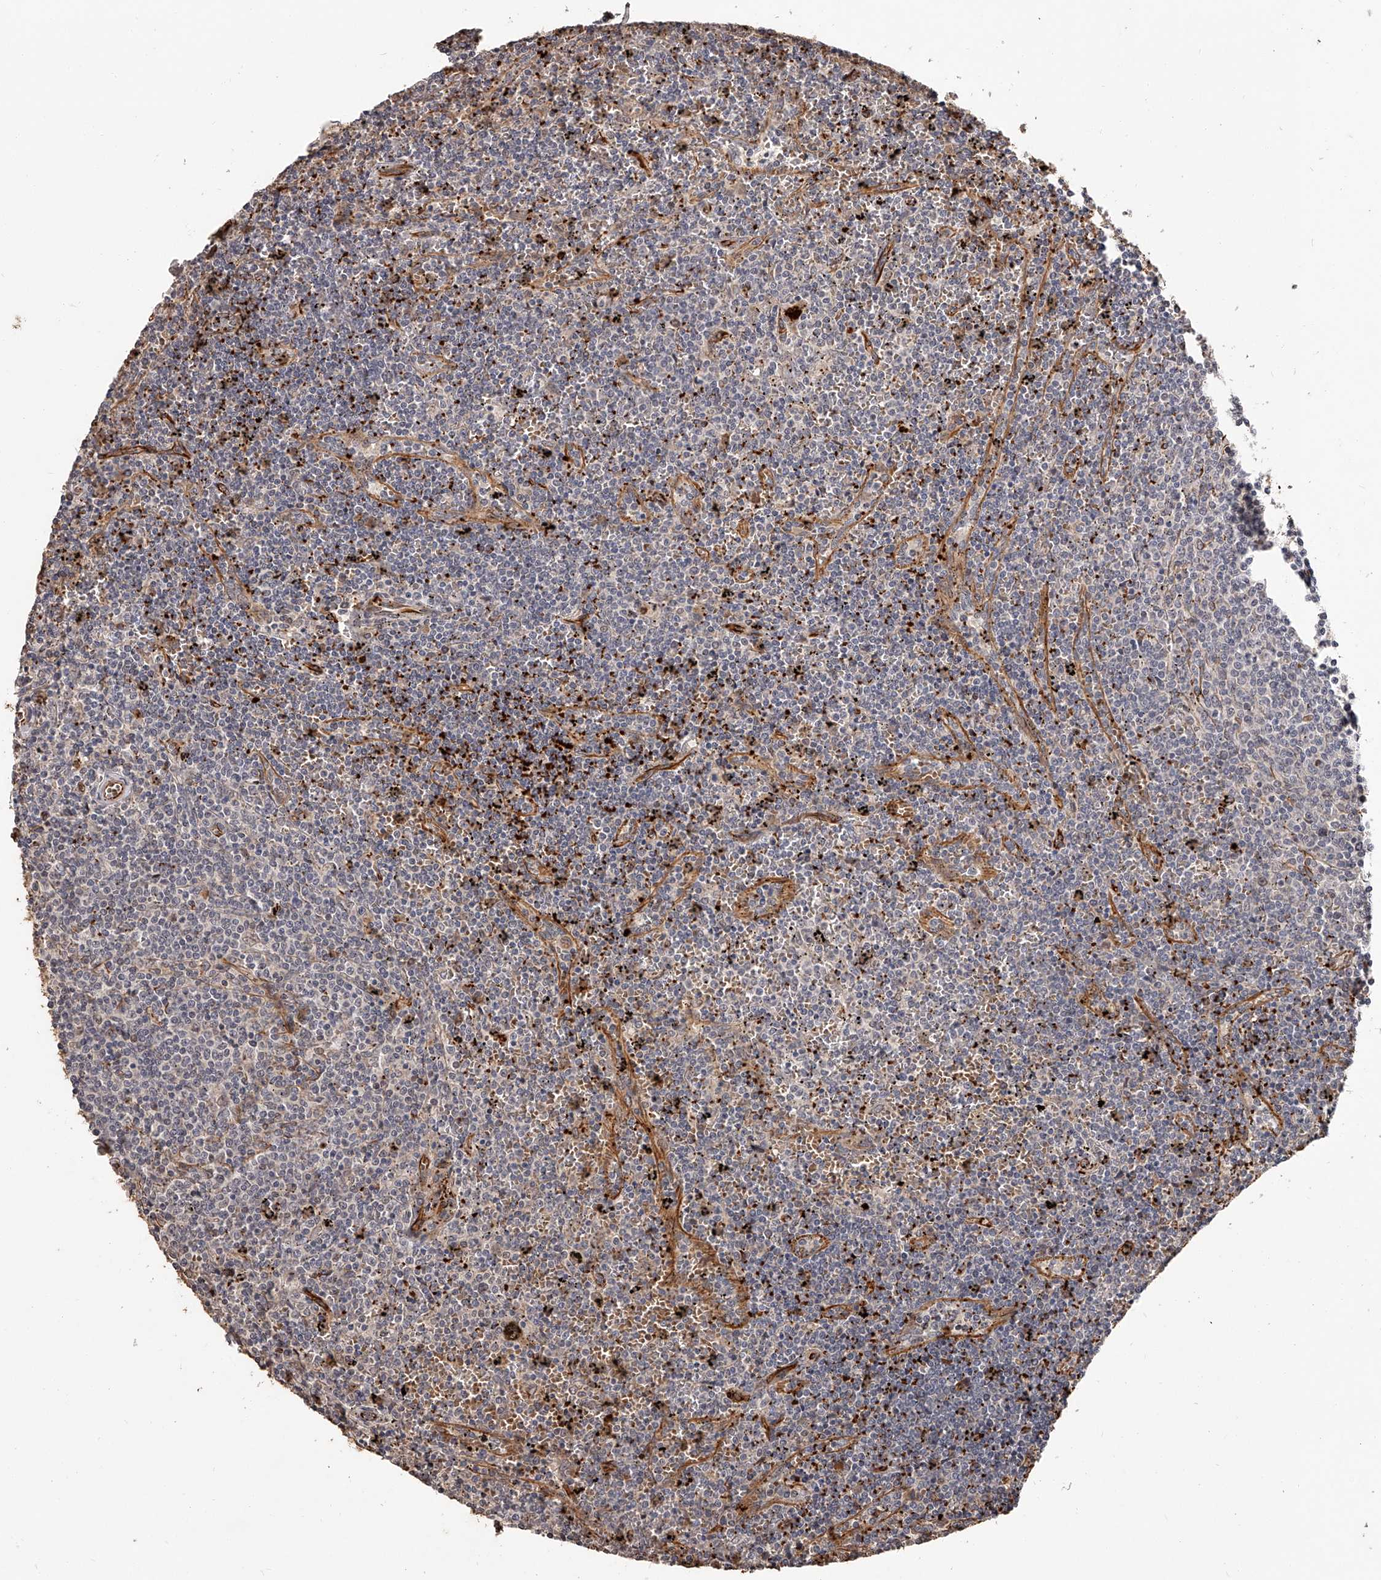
{"staining": {"intensity": "negative", "quantity": "none", "location": "none"}, "tissue": "lymphoma", "cell_type": "Tumor cells", "image_type": "cancer", "snomed": [{"axis": "morphology", "description": "Malignant lymphoma, non-Hodgkin's type, Low grade"}, {"axis": "topography", "description": "Spleen"}], "caption": "Immunohistochemical staining of lymphoma shows no significant positivity in tumor cells. Brightfield microscopy of immunohistochemistry stained with DAB (brown) and hematoxylin (blue), captured at high magnification.", "gene": "URGCP", "patient": {"sex": "female", "age": 50}}